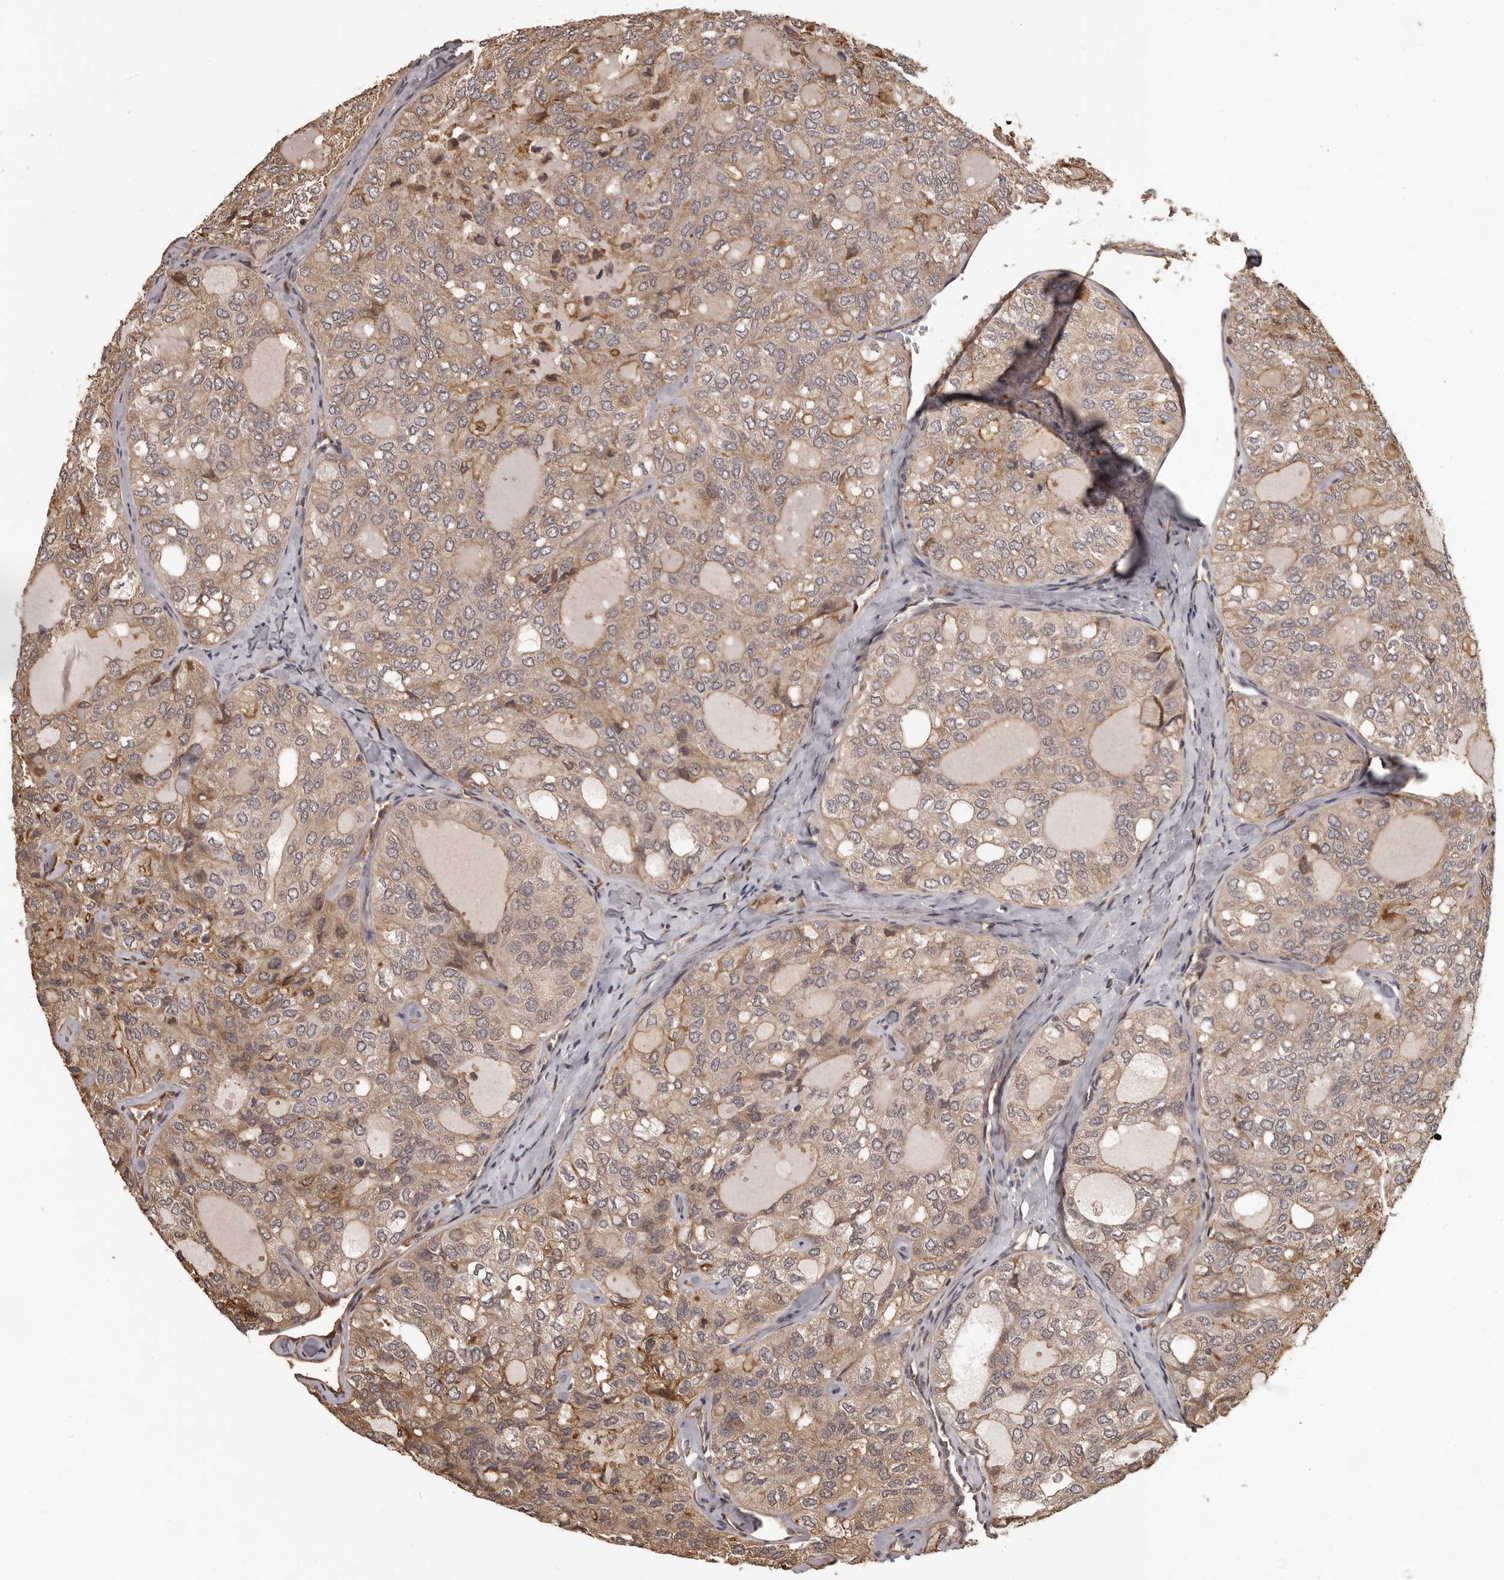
{"staining": {"intensity": "moderate", "quantity": ">75%", "location": "cytoplasmic/membranous"}, "tissue": "thyroid cancer", "cell_type": "Tumor cells", "image_type": "cancer", "snomed": [{"axis": "morphology", "description": "Follicular adenoma carcinoma, NOS"}, {"axis": "topography", "description": "Thyroid gland"}], "caption": "About >75% of tumor cells in human thyroid follicular adenoma carcinoma show moderate cytoplasmic/membranous protein expression as visualized by brown immunohistochemical staining.", "gene": "SLITRK6", "patient": {"sex": "male", "age": 75}}